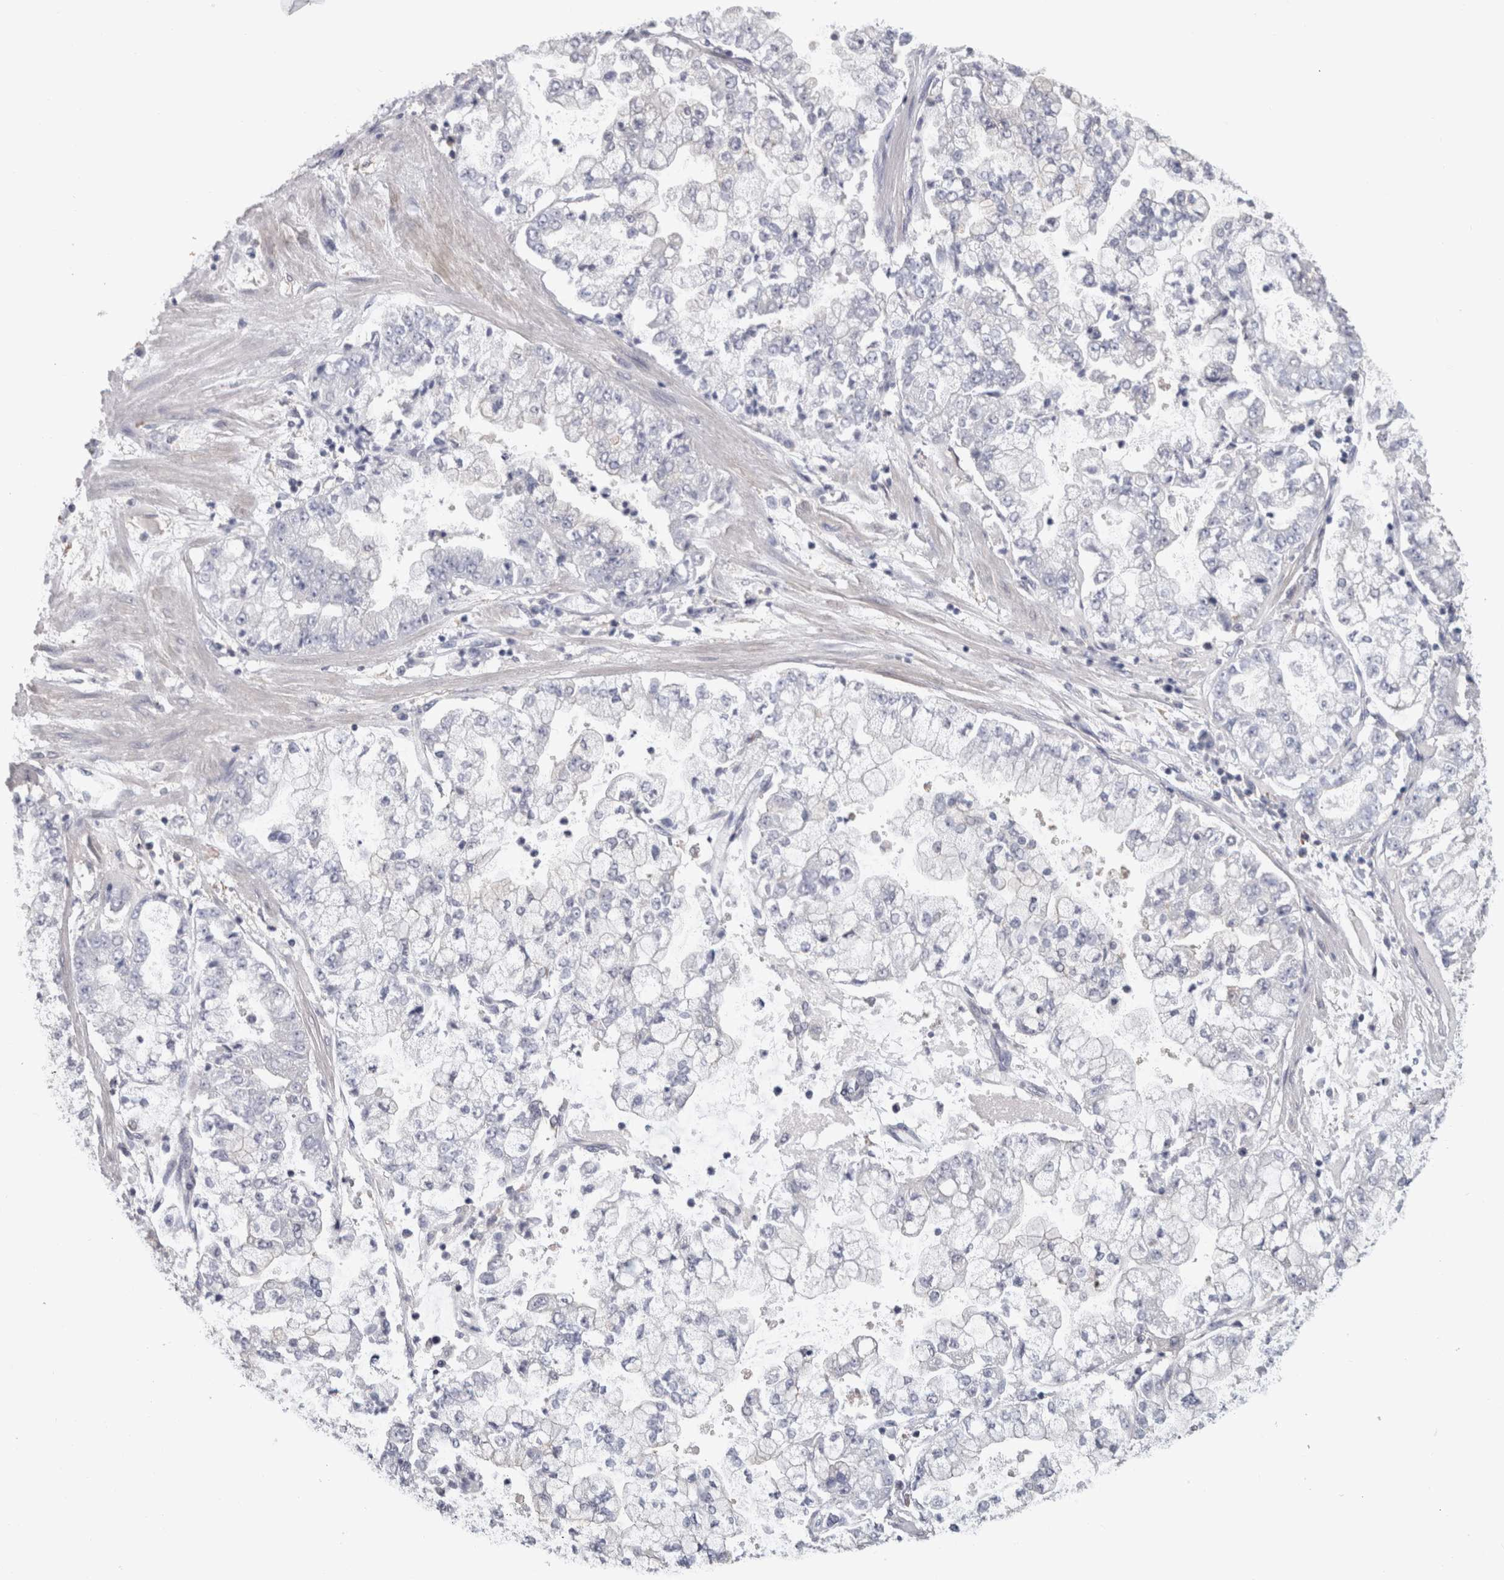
{"staining": {"intensity": "negative", "quantity": "none", "location": "none"}, "tissue": "stomach cancer", "cell_type": "Tumor cells", "image_type": "cancer", "snomed": [{"axis": "morphology", "description": "Adenocarcinoma, NOS"}, {"axis": "topography", "description": "Stomach"}], "caption": "Immunohistochemistry (IHC) image of stomach adenocarcinoma stained for a protein (brown), which exhibits no positivity in tumor cells. (Stains: DAB (3,3'-diaminobenzidine) immunohistochemistry with hematoxylin counter stain, Microscopy: brightfield microscopy at high magnification).", "gene": "SCRN1", "patient": {"sex": "male", "age": 76}}